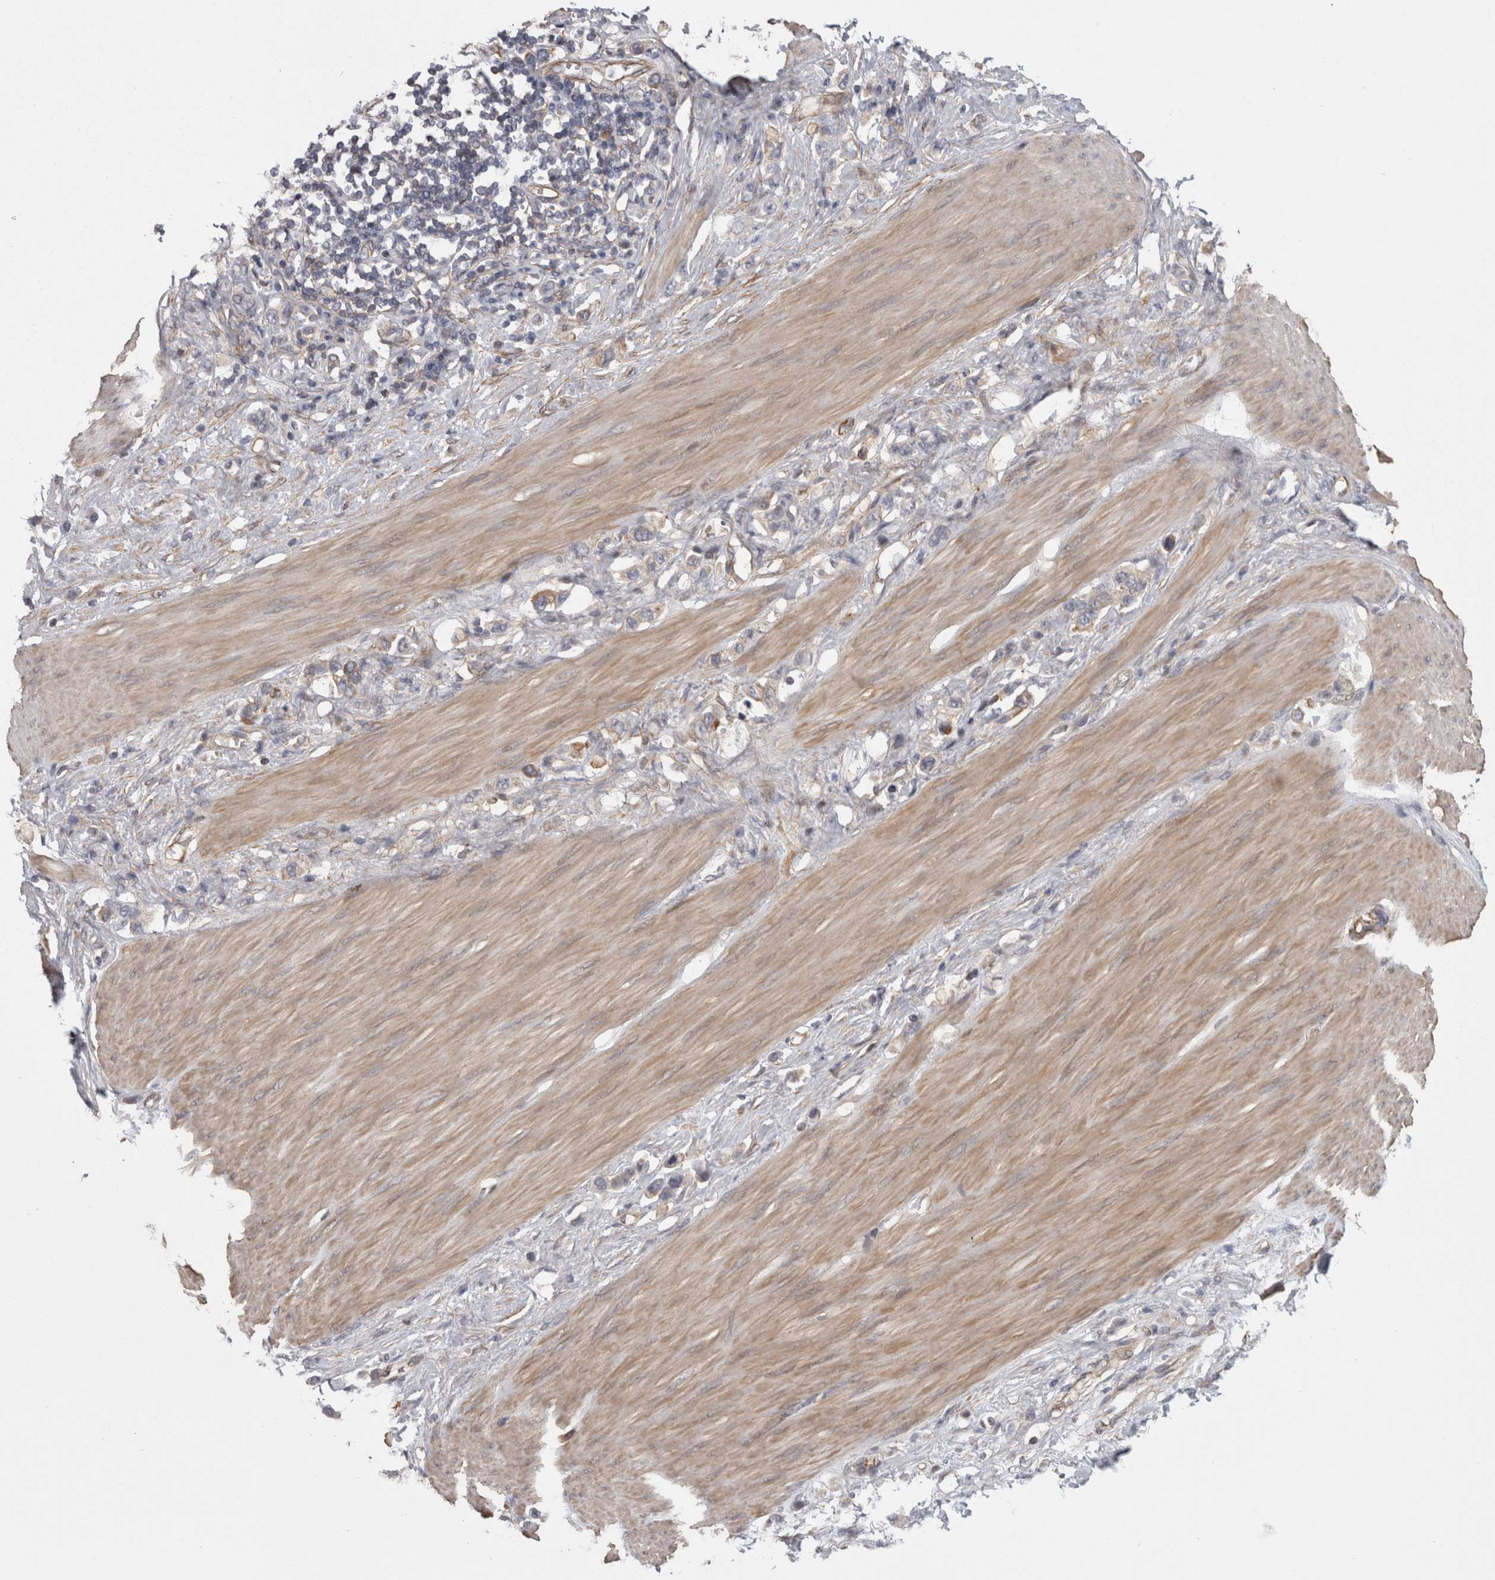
{"staining": {"intensity": "weak", "quantity": "<25%", "location": "cytoplasmic/membranous"}, "tissue": "stomach cancer", "cell_type": "Tumor cells", "image_type": "cancer", "snomed": [{"axis": "morphology", "description": "Adenocarcinoma, NOS"}, {"axis": "topography", "description": "Stomach"}], "caption": "Stomach cancer stained for a protein using immunohistochemistry exhibits no positivity tumor cells.", "gene": "RMDN1", "patient": {"sex": "female", "age": 65}}